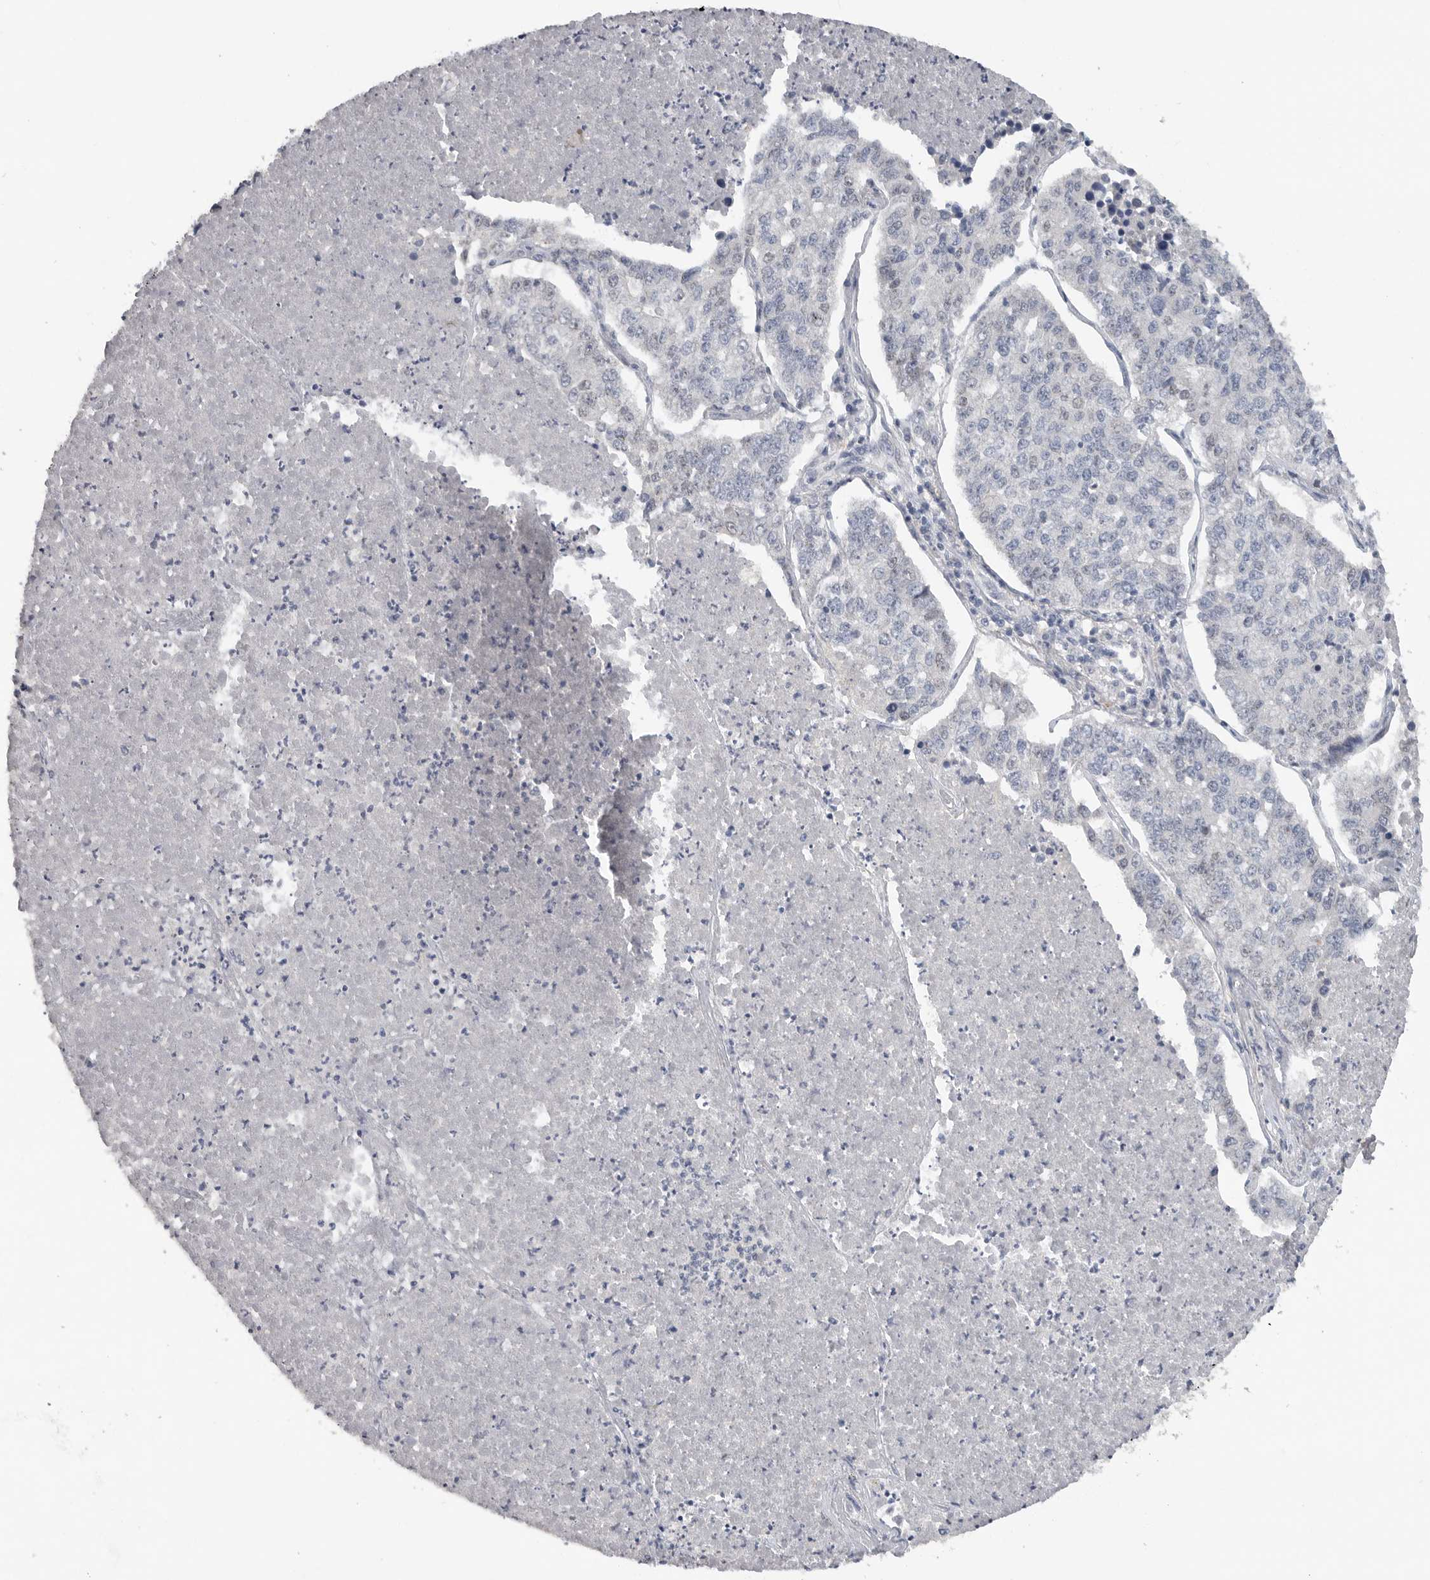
{"staining": {"intensity": "negative", "quantity": "none", "location": "none"}, "tissue": "lung cancer", "cell_type": "Tumor cells", "image_type": "cancer", "snomed": [{"axis": "morphology", "description": "Adenocarcinoma, NOS"}, {"axis": "topography", "description": "Lung"}], "caption": "Lung adenocarcinoma stained for a protein using IHC exhibits no expression tumor cells.", "gene": "REG4", "patient": {"sex": "male", "age": 49}}